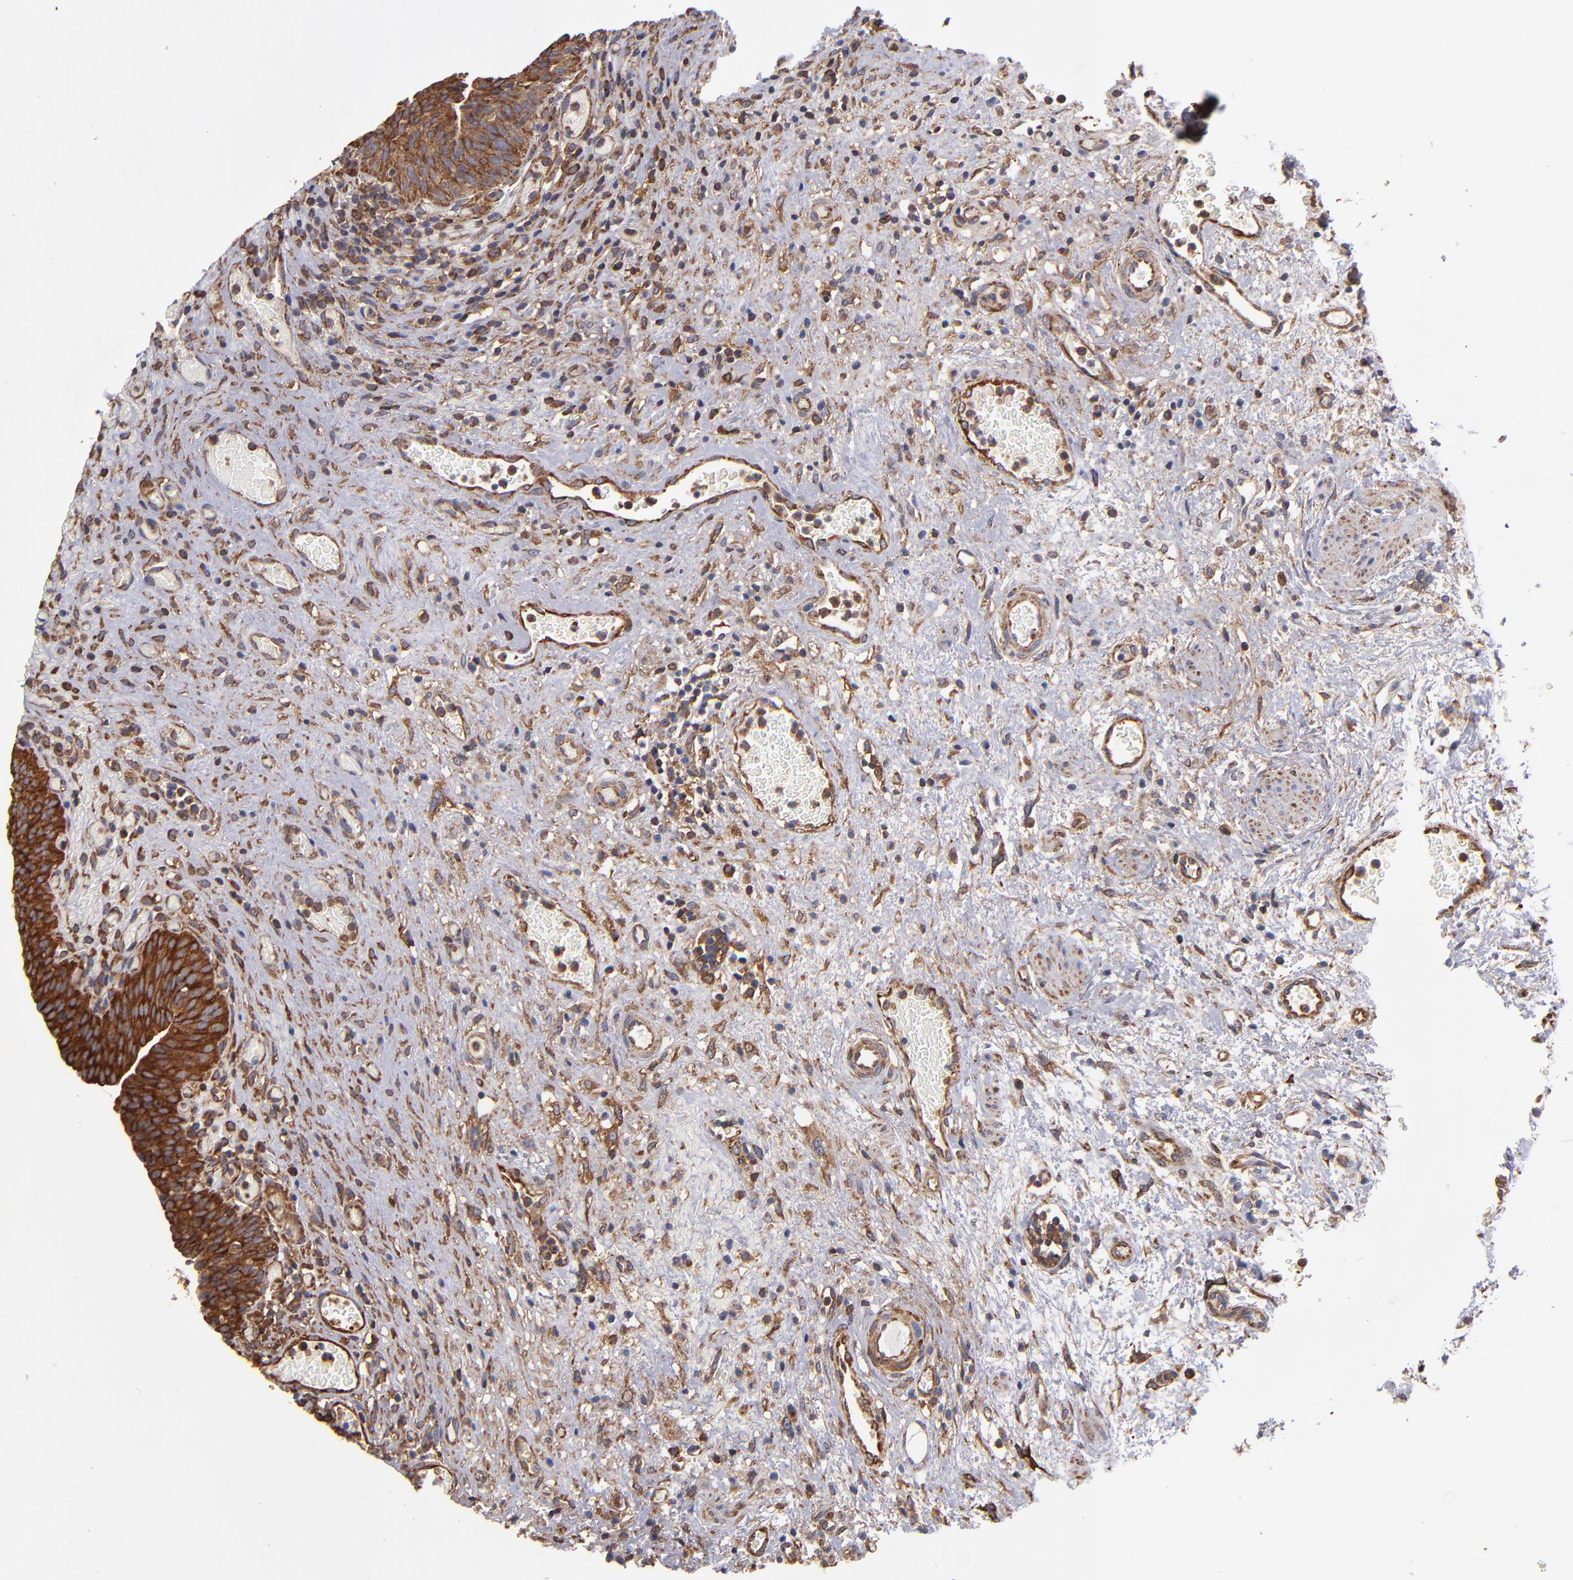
{"staining": {"intensity": "strong", "quantity": ">75%", "location": "cytoplasmic/membranous"}, "tissue": "urinary bladder", "cell_type": "Urothelial cells", "image_type": "normal", "snomed": [{"axis": "morphology", "description": "Normal tissue, NOS"}, {"axis": "morphology", "description": "Urothelial carcinoma, High grade"}, {"axis": "topography", "description": "Urinary bladder"}], "caption": "A high-resolution histopathology image shows immunohistochemistry staining of unremarkable urinary bladder, which demonstrates strong cytoplasmic/membranous expression in about >75% of urothelial cells.", "gene": "MVP", "patient": {"sex": "male", "age": 51}}